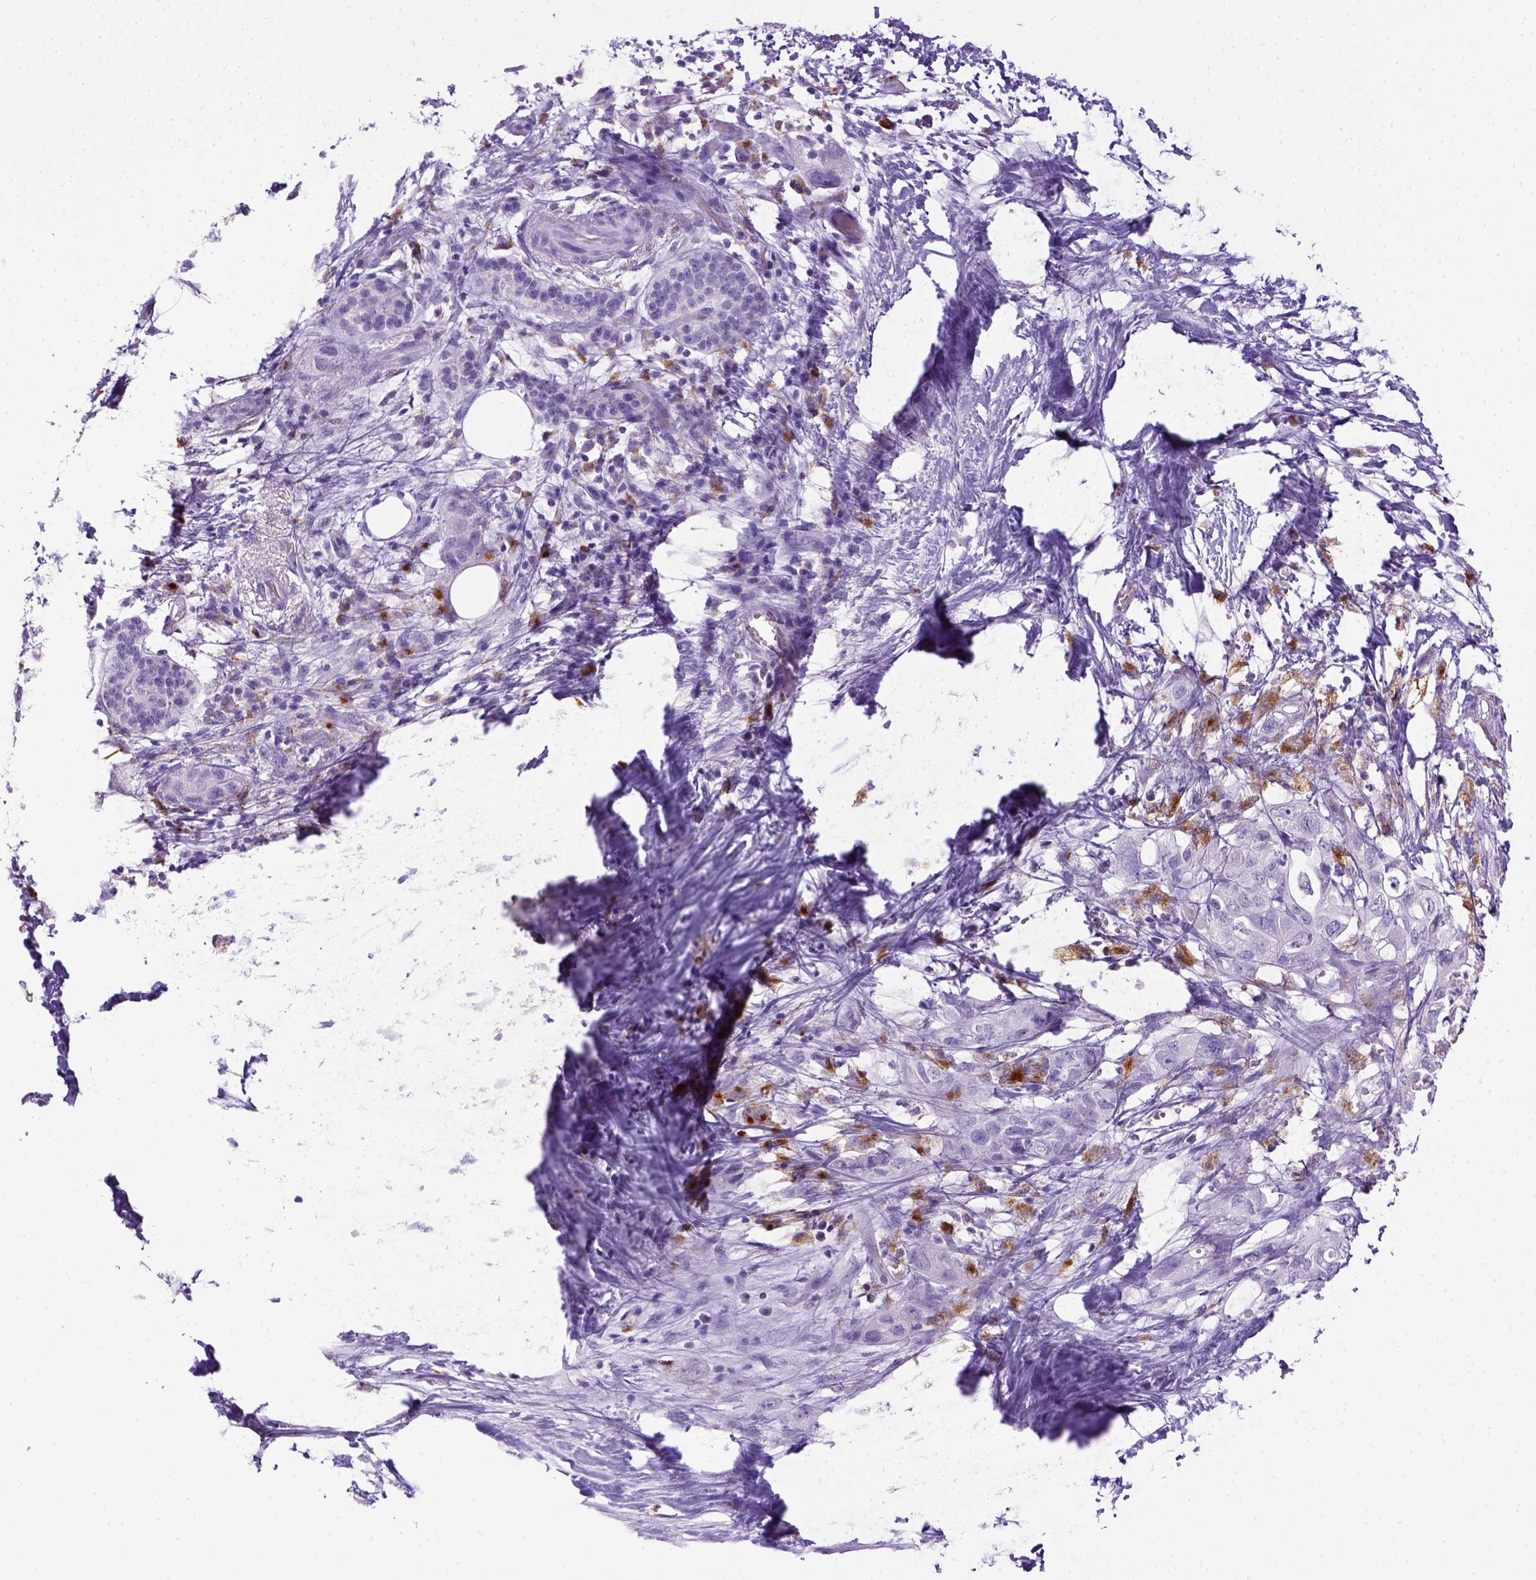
{"staining": {"intensity": "negative", "quantity": "none", "location": "none"}, "tissue": "pancreatic cancer", "cell_type": "Tumor cells", "image_type": "cancer", "snomed": [{"axis": "morphology", "description": "Adenocarcinoma, NOS"}, {"axis": "topography", "description": "Pancreas"}], "caption": "A photomicrograph of human pancreatic cancer (adenocarcinoma) is negative for staining in tumor cells.", "gene": "CD68", "patient": {"sex": "female", "age": 72}}